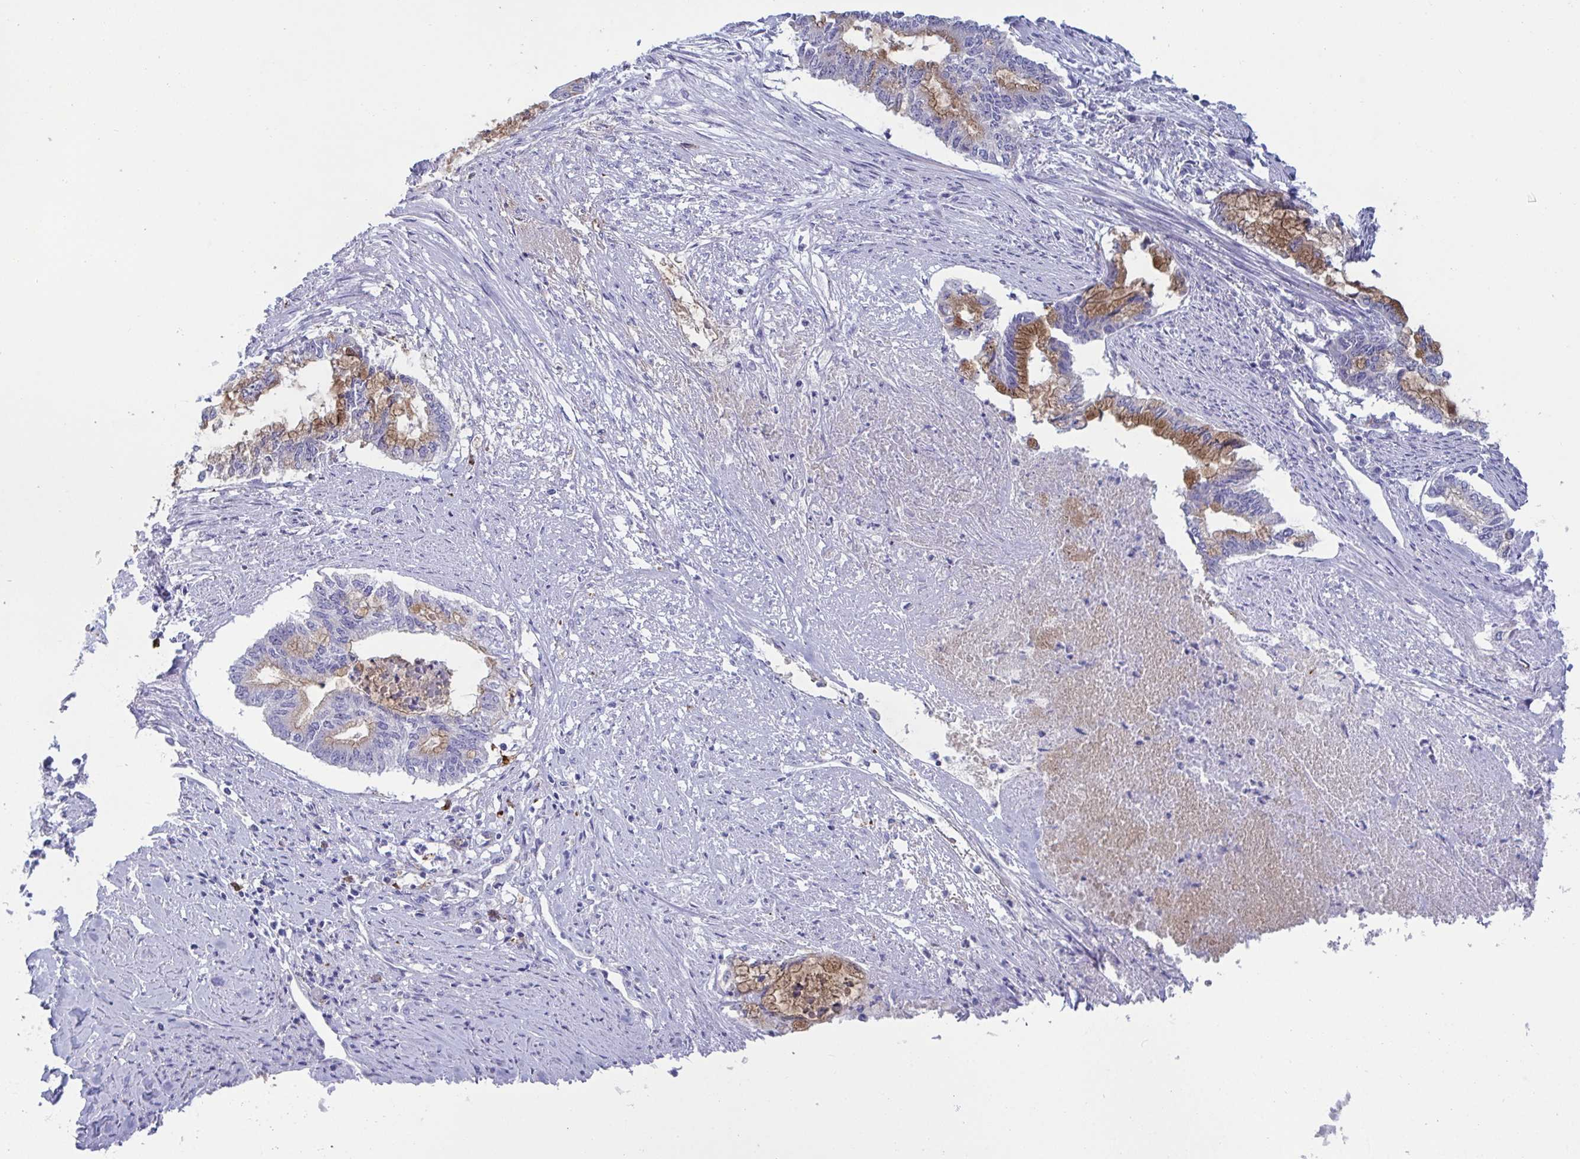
{"staining": {"intensity": "moderate", "quantity": "<25%", "location": "cytoplasmic/membranous"}, "tissue": "endometrial cancer", "cell_type": "Tumor cells", "image_type": "cancer", "snomed": [{"axis": "morphology", "description": "Adenocarcinoma, NOS"}, {"axis": "topography", "description": "Endometrium"}], "caption": "A micrograph of human adenocarcinoma (endometrial) stained for a protein displays moderate cytoplasmic/membranous brown staining in tumor cells. The staining was performed using DAB to visualize the protein expression in brown, while the nuclei were stained in blue with hematoxylin (Magnification: 20x).", "gene": "TAS2R38", "patient": {"sex": "female", "age": 79}}